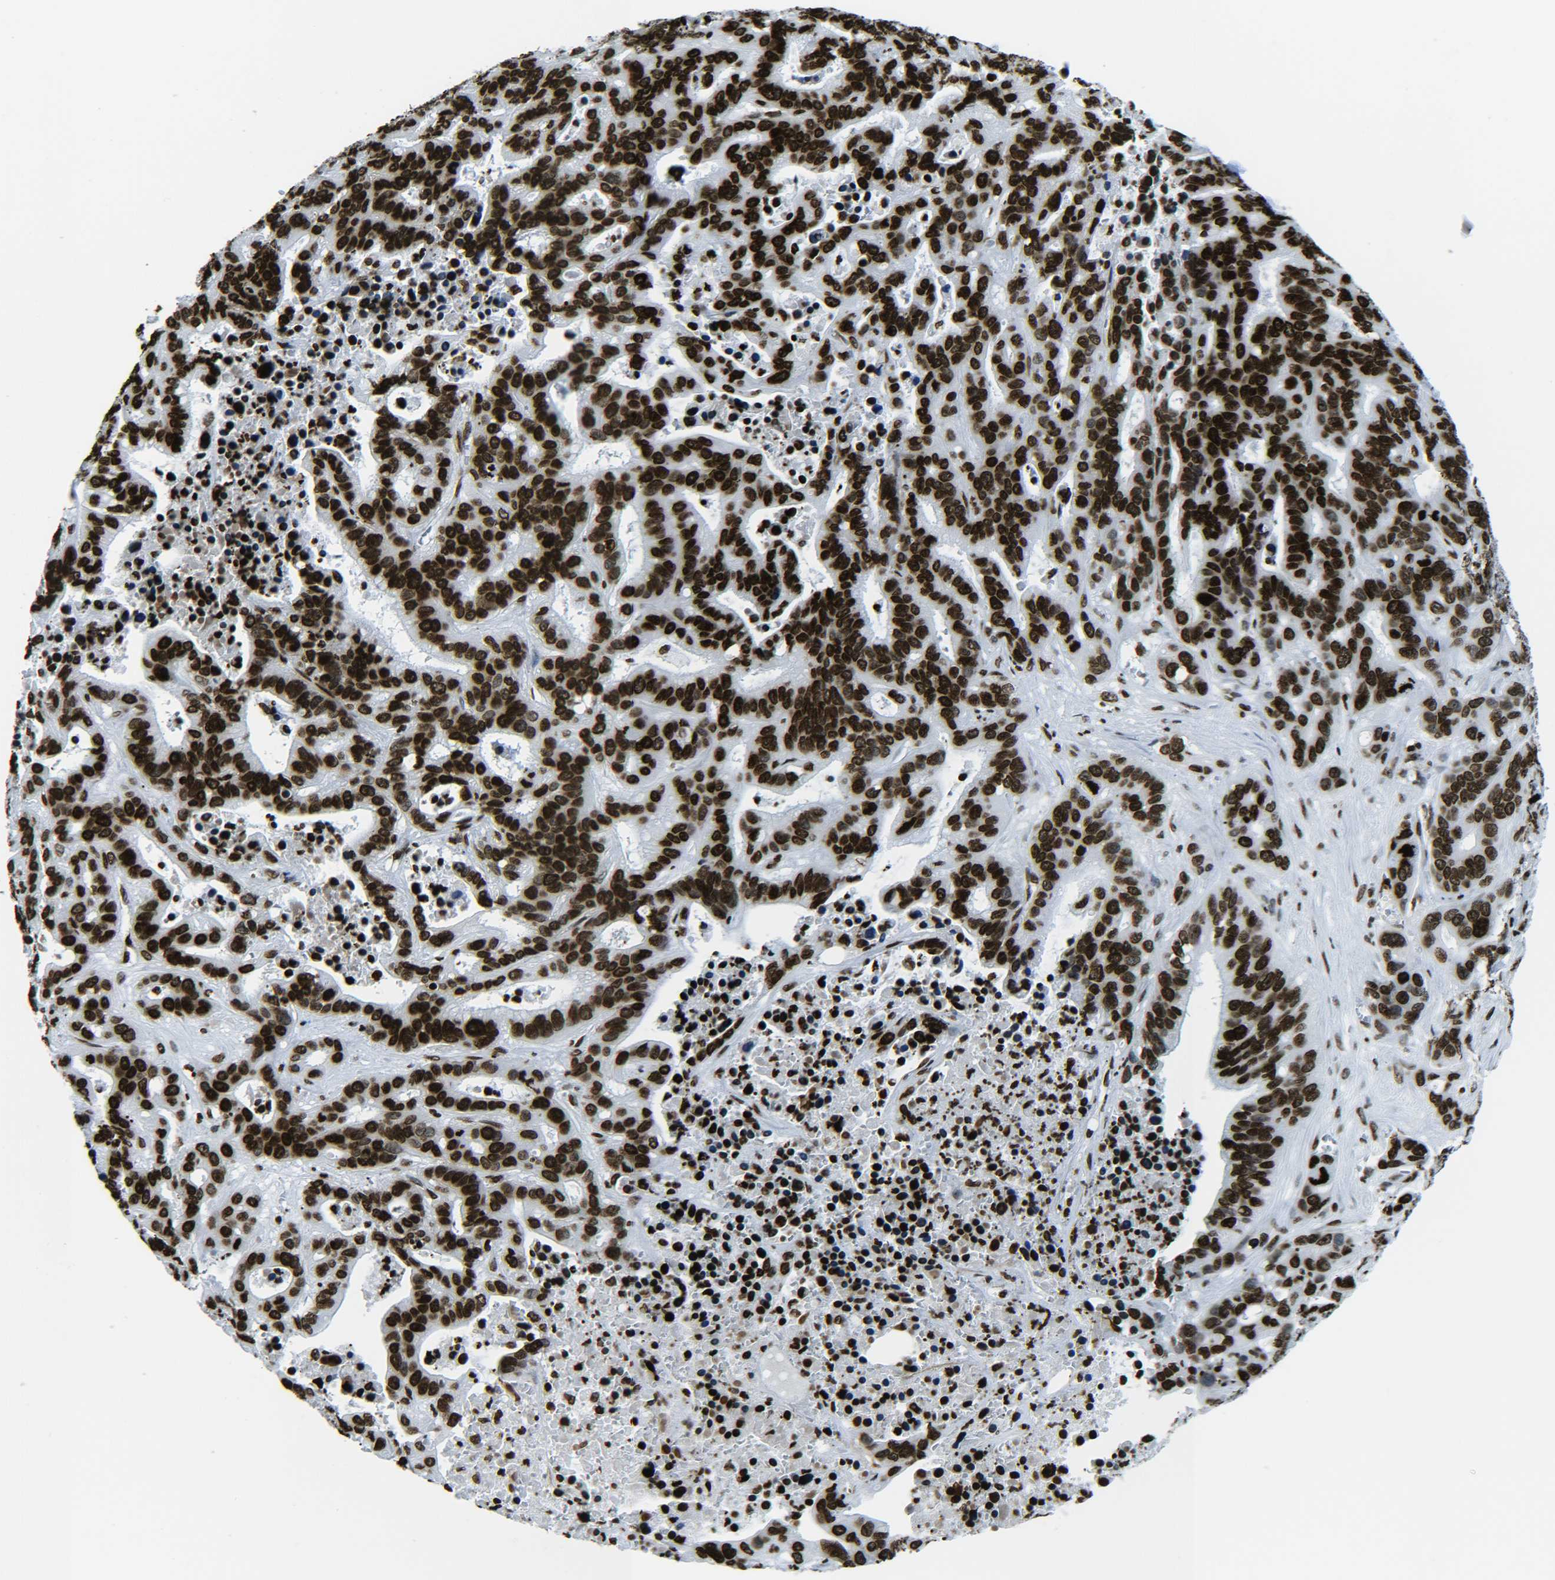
{"staining": {"intensity": "strong", "quantity": ">75%", "location": "nuclear"}, "tissue": "liver cancer", "cell_type": "Tumor cells", "image_type": "cancer", "snomed": [{"axis": "morphology", "description": "Cholangiocarcinoma"}, {"axis": "topography", "description": "Liver"}], "caption": "A photomicrograph of liver cancer (cholangiocarcinoma) stained for a protein displays strong nuclear brown staining in tumor cells.", "gene": "H2AX", "patient": {"sex": "female", "age": 65}}